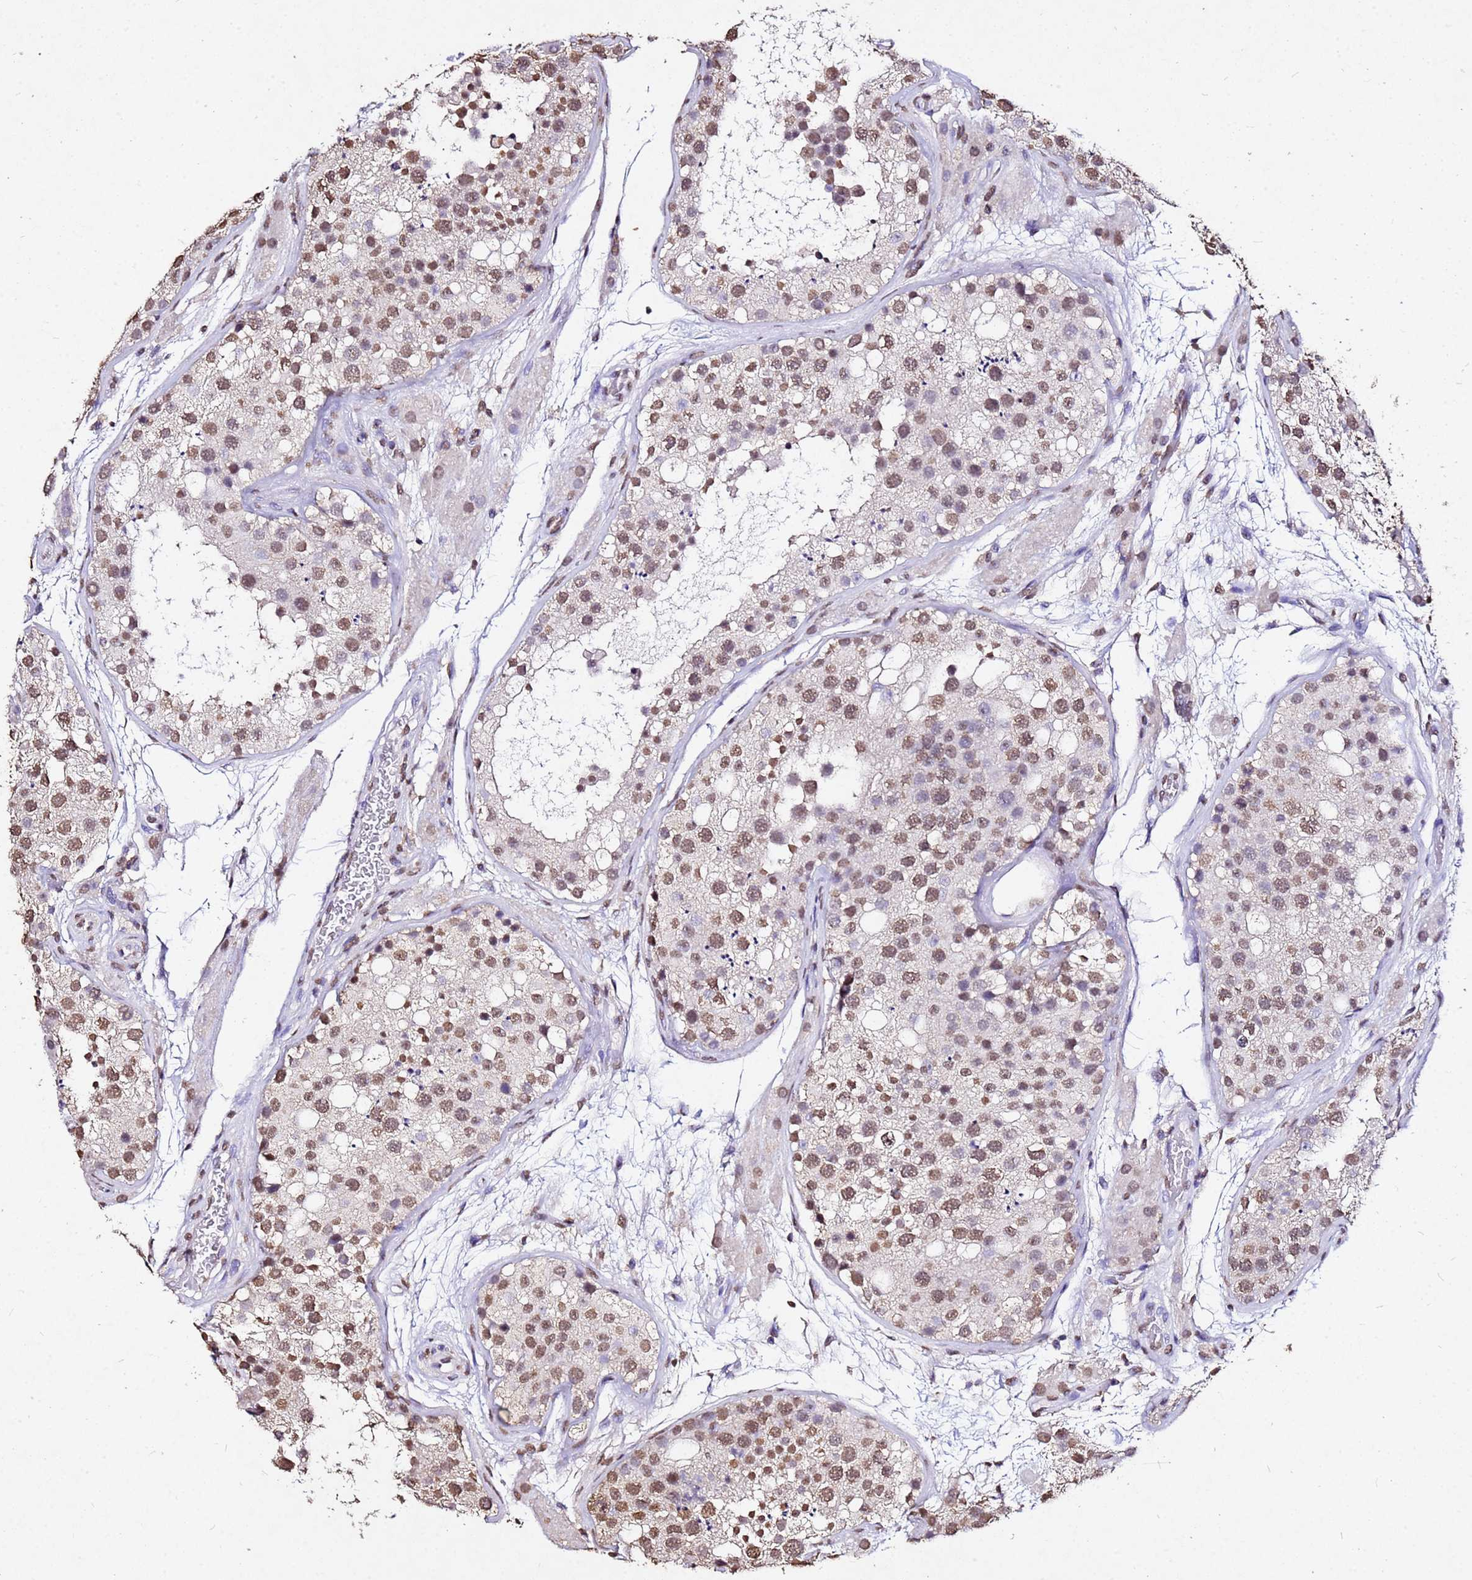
{"staining": {"intensity": "moderate", "quantity": ">75%", "location": "nuclear"}, "tissue": "testis", "cell_type": "Cells in seminiferous ducts", "image_type": "normal", "snomed": [{"axis": "morphology", "description": "Normal tissue, NOS"}, {"axis": "topography", "description": "Testis"}], "caption": "The immunohistochemical stain highlights moderate nuclear expression in cells in seminiferous ducts of benign testis. Nuclei are stained in blue.", "gene": "MYOCD", "patient": {"sex": "male", "age": 26}}